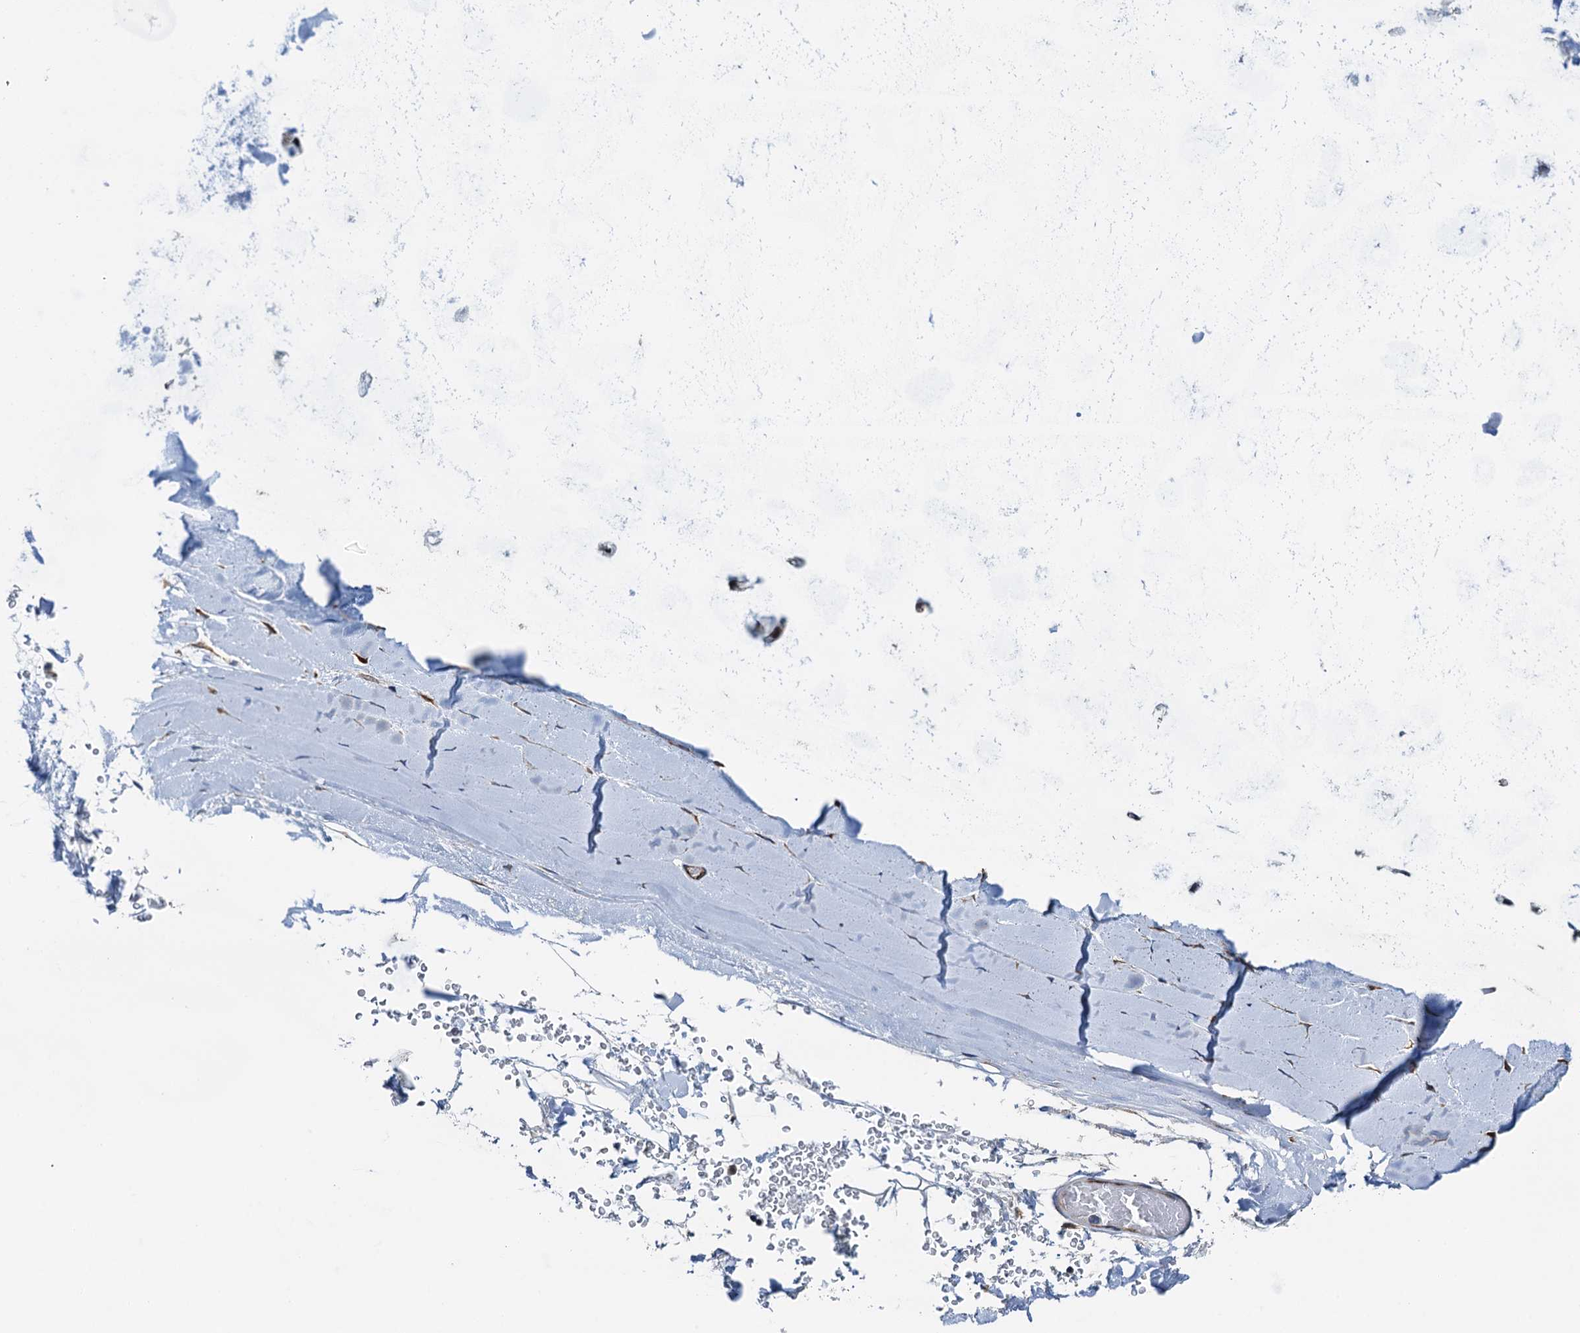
{"staining": {"intensity": "negative", "quantity": "none", "location": "none"}, "tissue": "adipose tissue", "cell_type": "Adipocytes", "image_type": "normal", "snomed": [{"axis": "morphology", "description": "Normal tissue, NOS"}, {"axis": "morphology", "description": "Squamous cell carcinoma, NOS"}, {"axis": "topography", "description": "Lymph node"}, {"axis": "topography", "description": "Bronchus"}, {"axis": "topography", "description": "Lung"}], "caption": "Adipocytes show no significant protein expression in benign adipose tissue. Nuclei are stained in blue.", "gene": "ELAC1", "patient": {"sex": "male", "age": 66}}